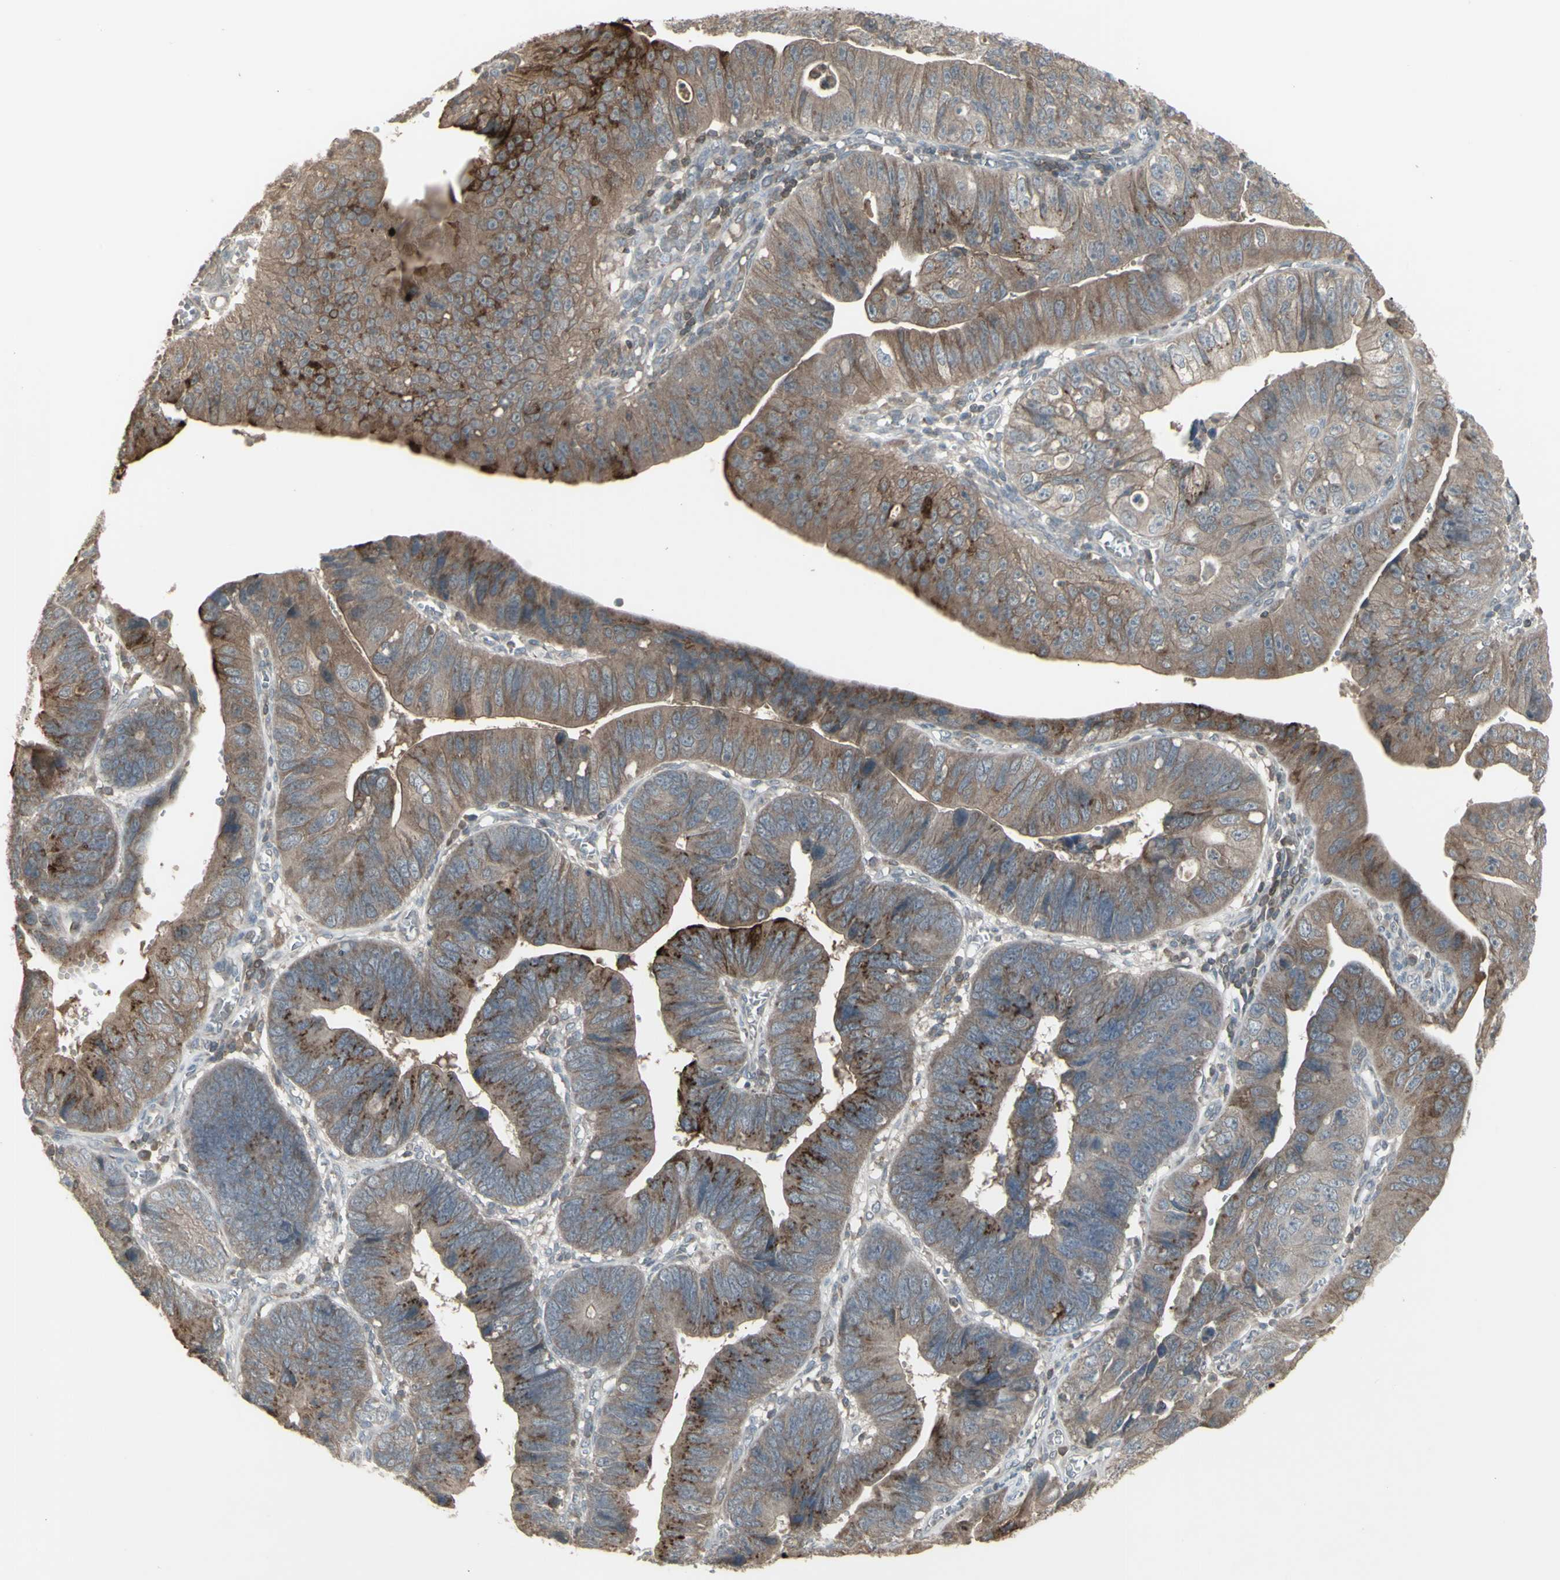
{"staining": {"intensity": "moderate", "quantity": ">75%", "location": "cytoplasmic/membranous"}, "tissue": "stomach cancer", "cell_type": "Tumor cells", "image_type": "cancer", "snomed": [{"axis": "morphology", "description": "Adenocarcinoma, NOS"}, {"axis": "topography", "description": "Stomach"}], "caption": "The immunohistochemical stain shows moderate cytoplasmic/membranous positivity in tumor cells of stomach cancer (adenocarcinoma) tissue.", "gene": "CSK", "patient": {"sex": "male", "age": 59}}